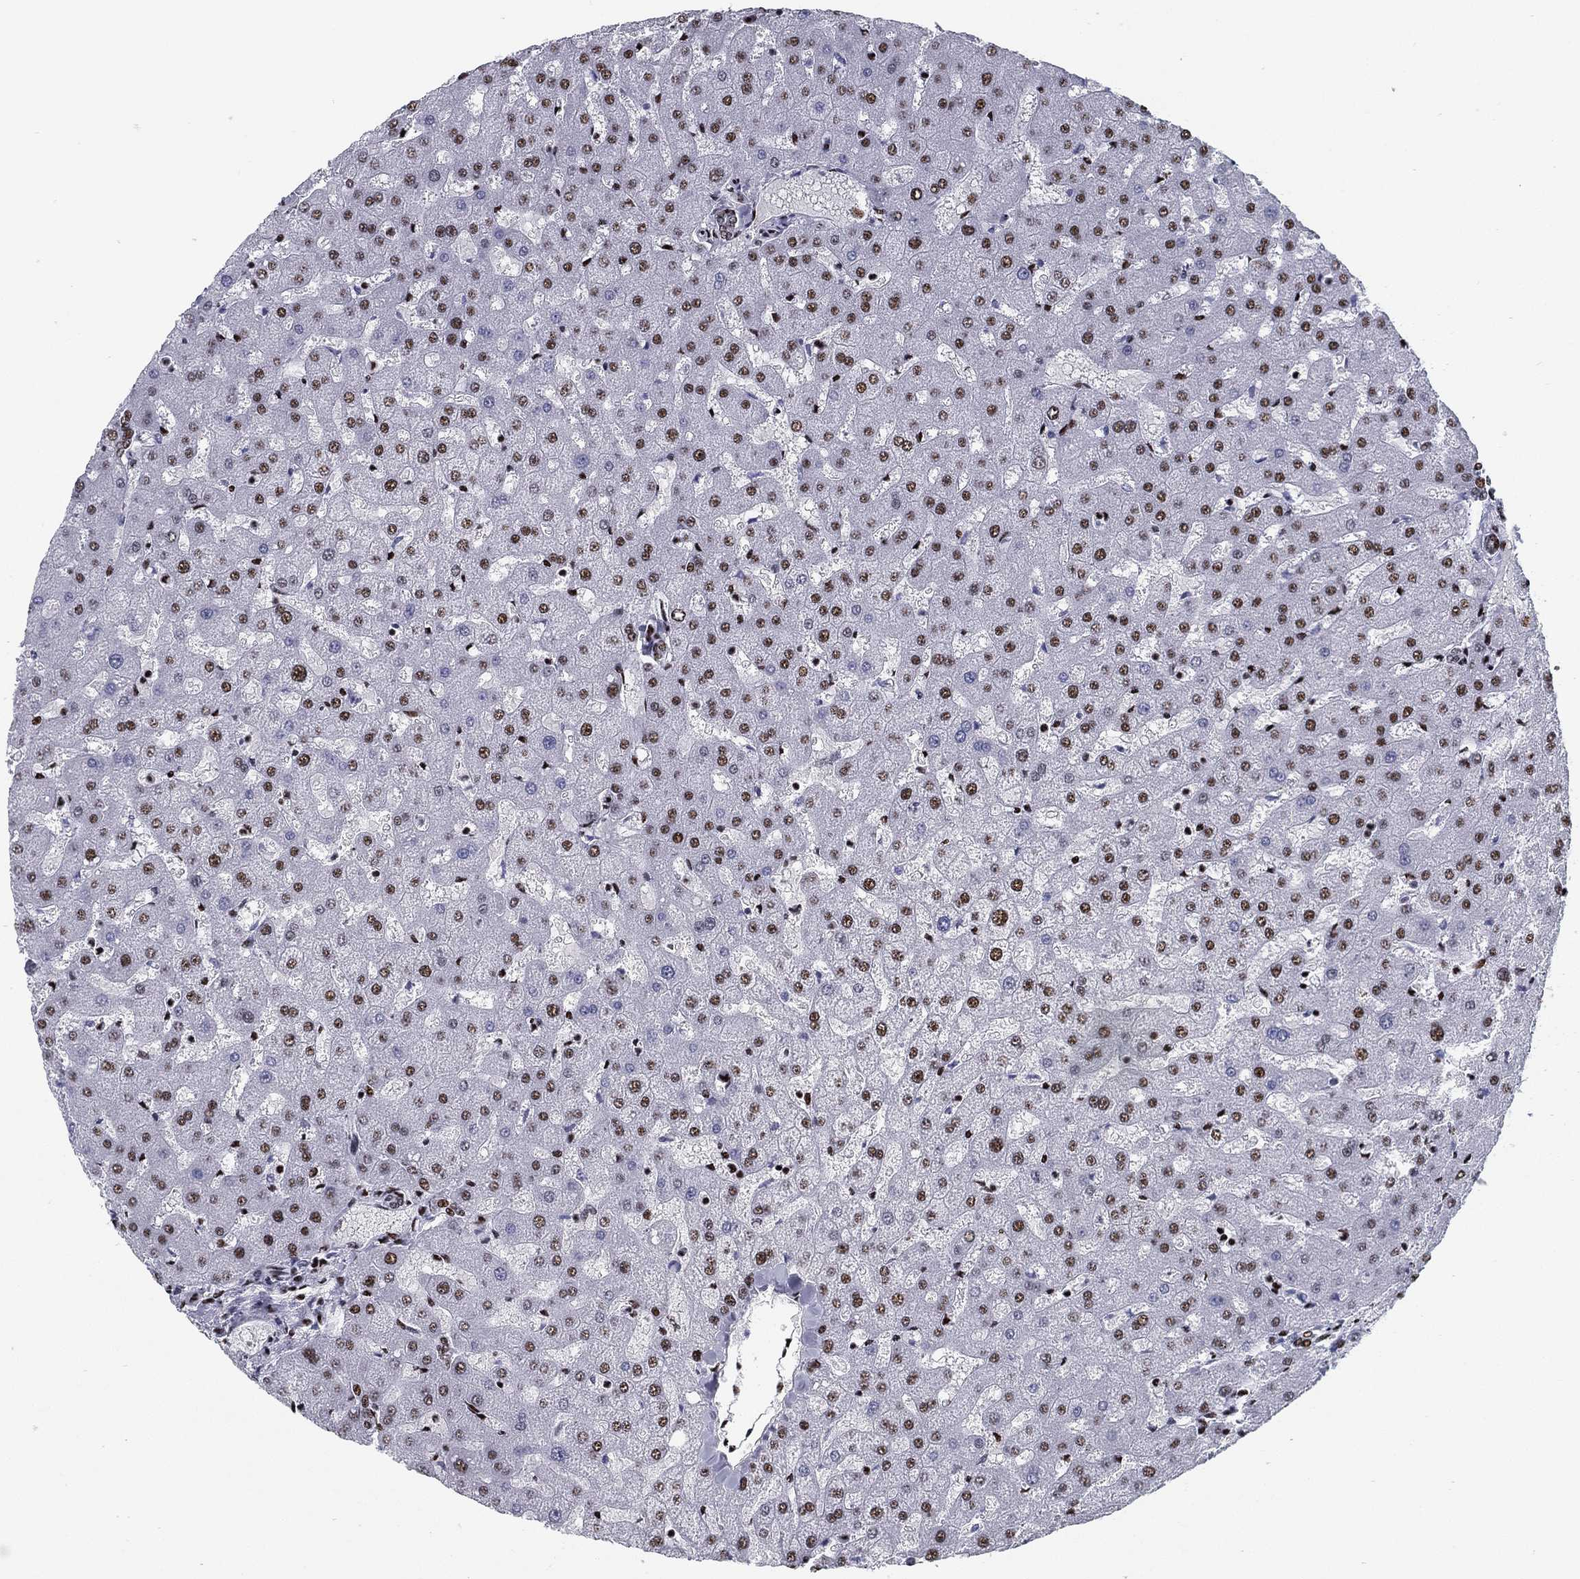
{"staining": {"intensity": "negative", "quantity": "none", "location": "none"}, "tissue": "liver", "cell_type": "Cholangiocytes", "image_type": "normal", "snomed": [{"axis": "morphology", "description": "Normal tissue, NOS"}, {"axis": "topography", "description": "Liver"}], "caption": "Cholangiocytes show no significant positivity in normal liver. (DAB (3,3'-diaminobenzidine) immunohistochemistry with hematoxylin counter stain).", "gene": "CYB561D2", "patient": {"sex": "female", "age": 50}}